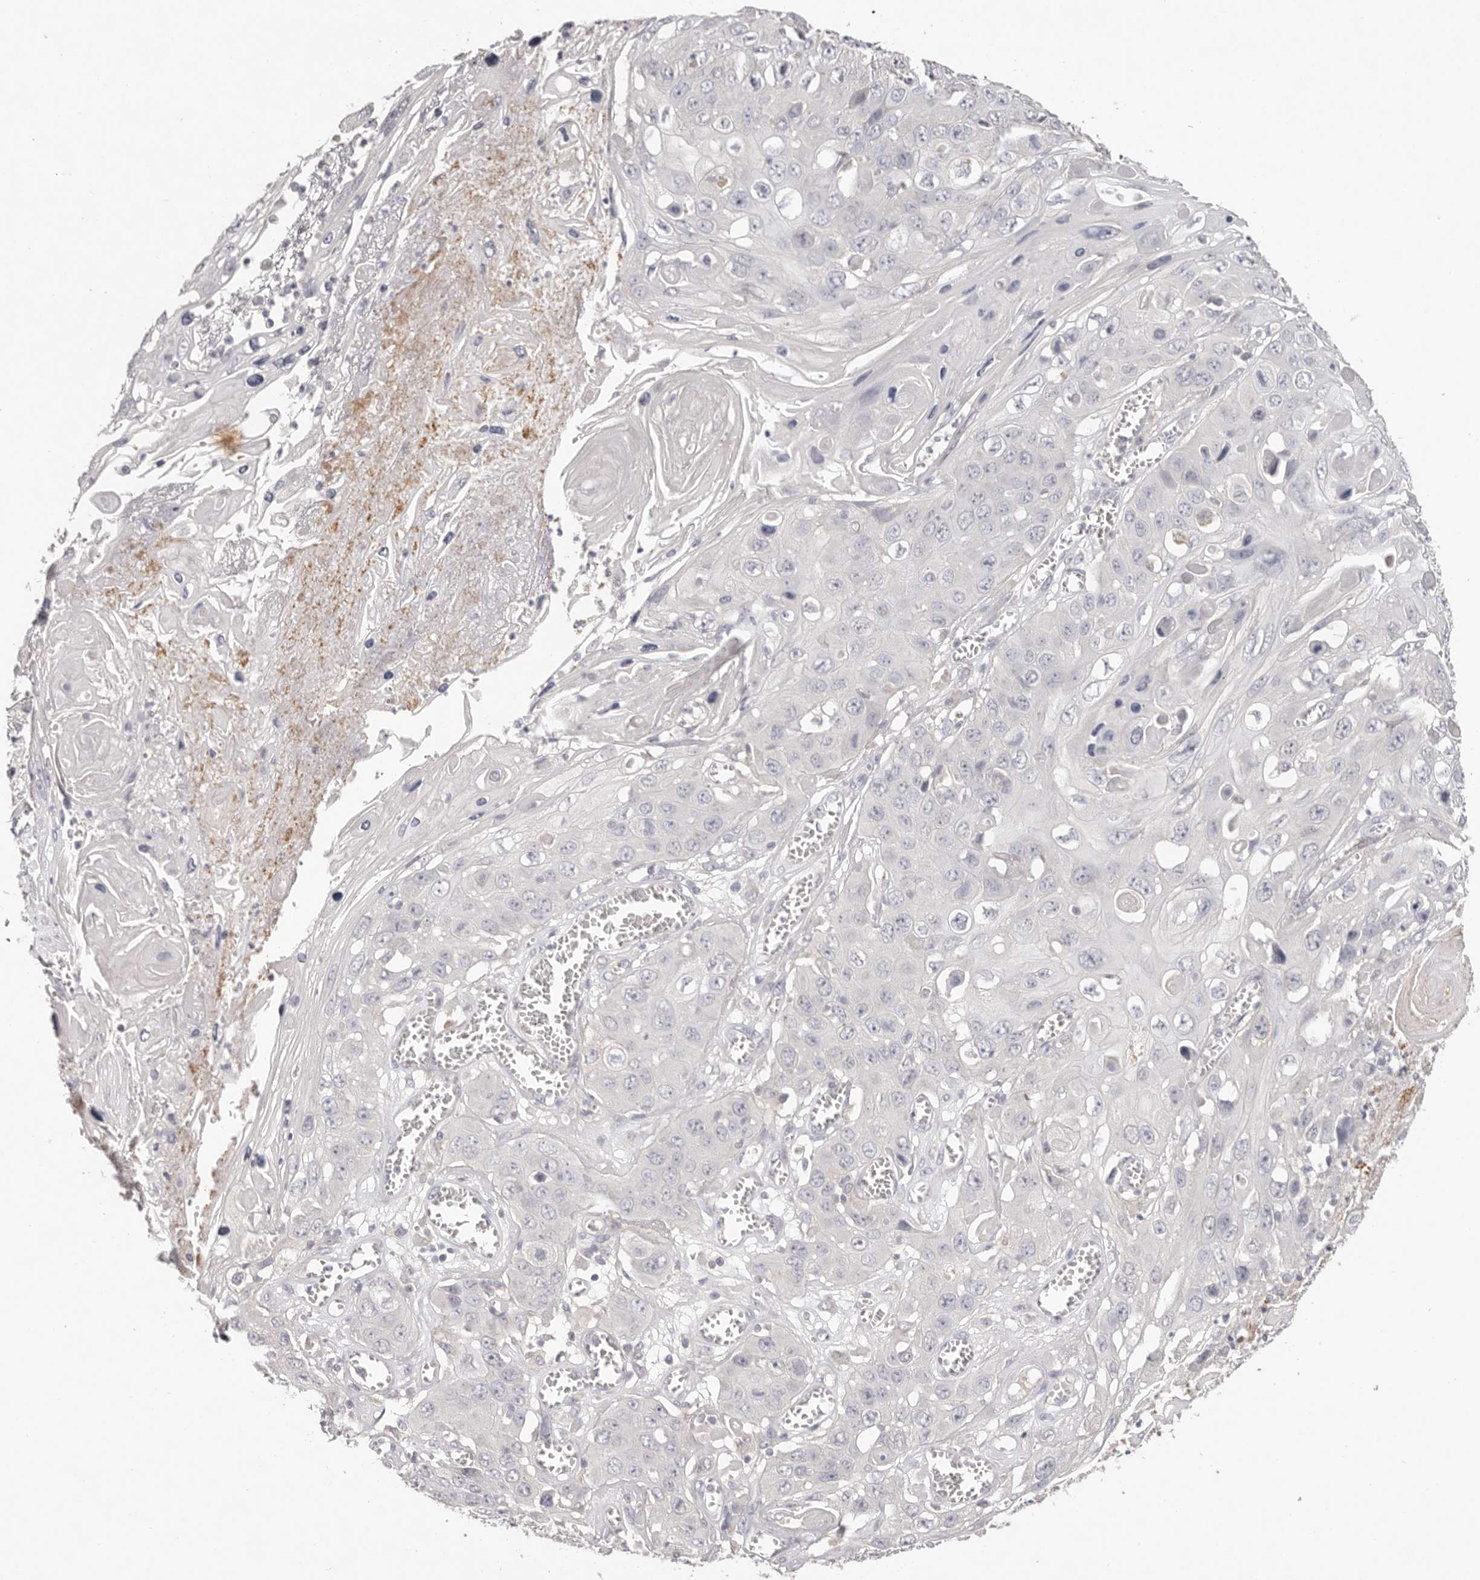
{"staining": {"intensity": "negative", "quantity": "none", "location": "none"}, "tissue": "skin cancer", "cell_type": "Tumor cells", "image_type": "cancer", "snomed": [{"axis": "morphology", "description": "Squamous cell carcinoma, NOS"}, {"axis": "topography", "description": "Skin"}], "caption": "Photomicrograph shows no significant protein positivity in tumor cells of squamous cell carcinoma (skin).", "gene": "SCUBE2", "patient": {"sex": "male", "age": 55}}